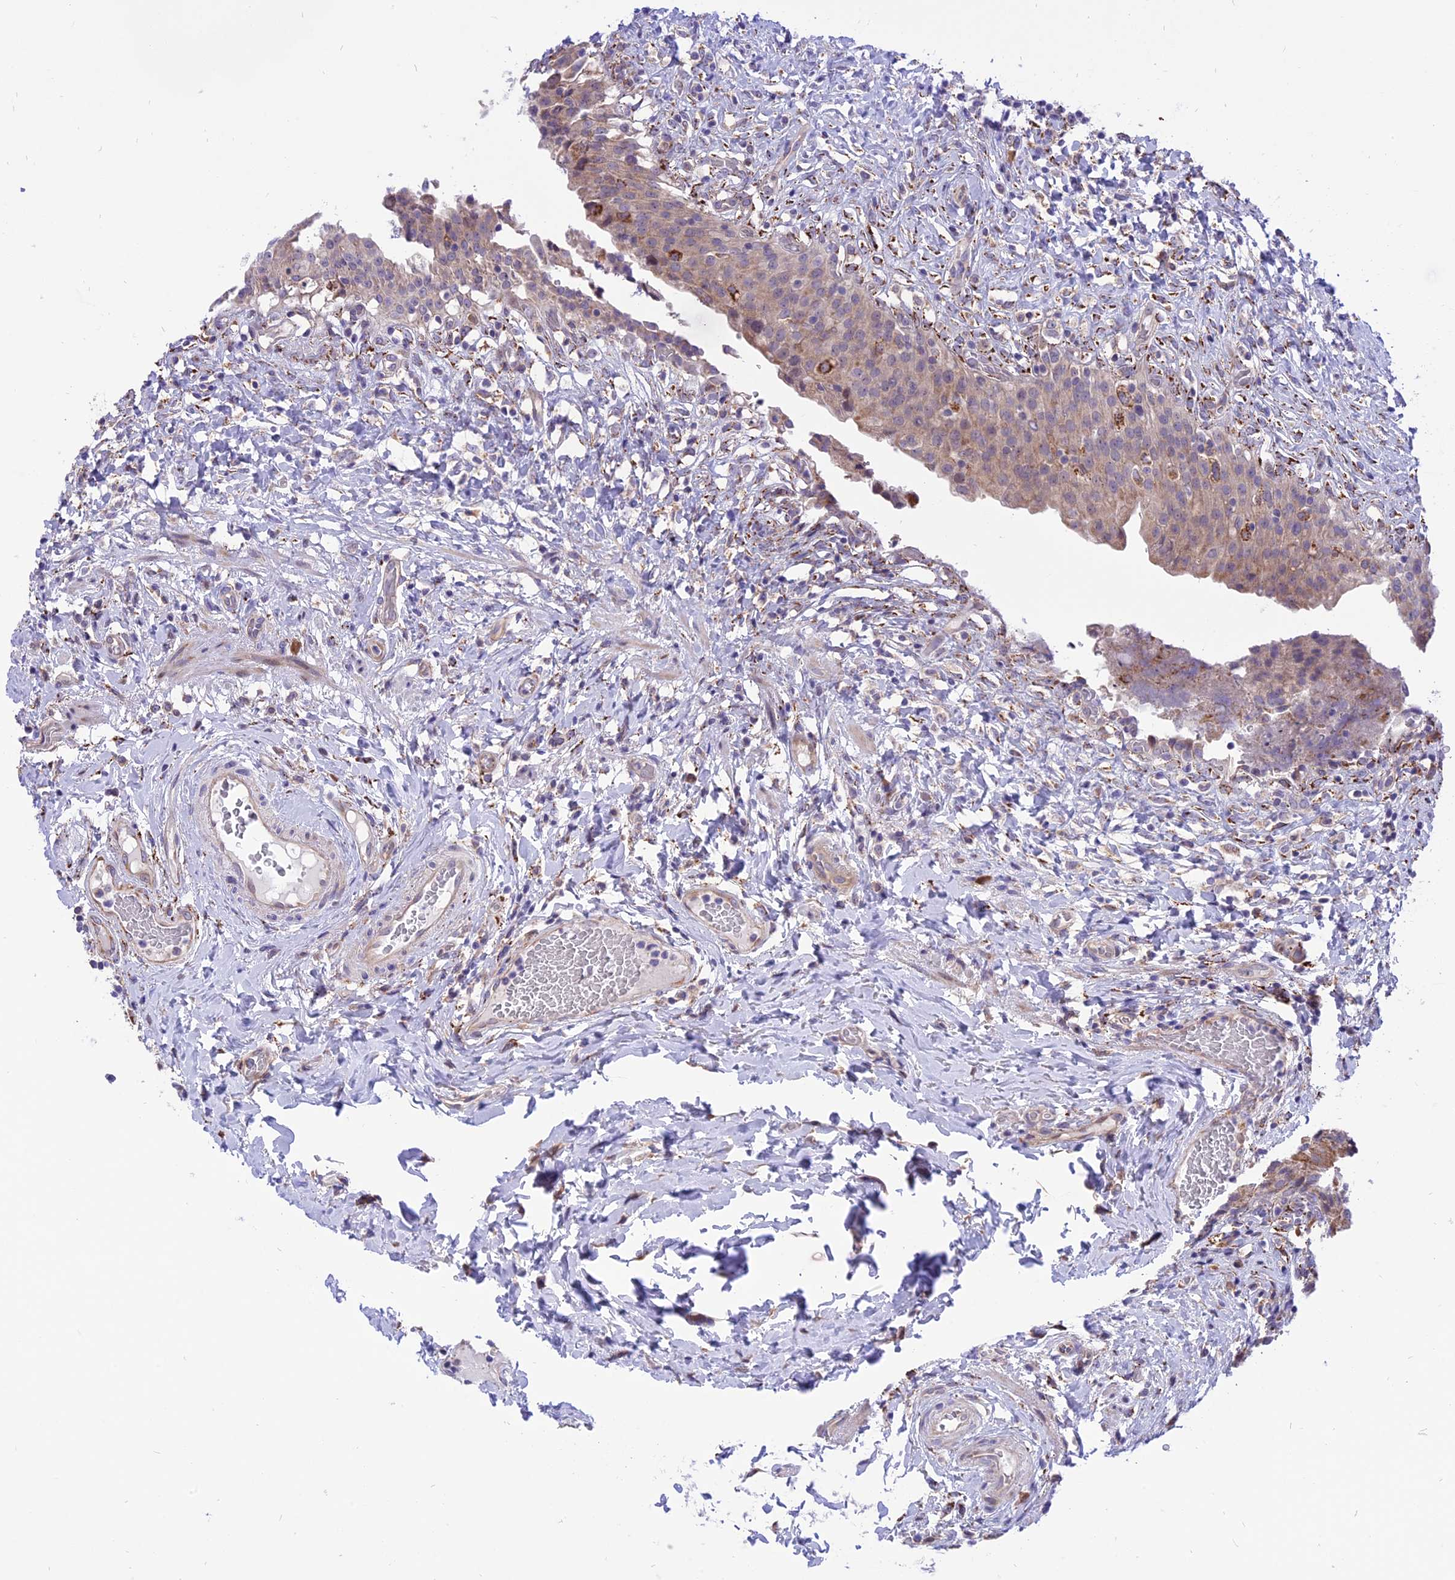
{"staining": {"intensity": "weak", "quantity": "25%-75%", "location": "cytoplasmic/membranous"}, "tissue": "urinary bladder", "cell_type": "Urothelial cells", "image_type": "normal", "snomed": [{"axis": "morphology", "description": "Normal tissue, NOS"}, {"axis": "morphology", "description": "Inflammation, NOS"}, {"axis": "topography", "description": "Urinary bladder"}], "caption": "The immunohistochemical stain labels weak cytoplasmic/membranous positivity in urothelial cells of unremarkable urinary bladder.", "gene": "ARMCX6", "patient": {"sex": "male", "age": 64}}